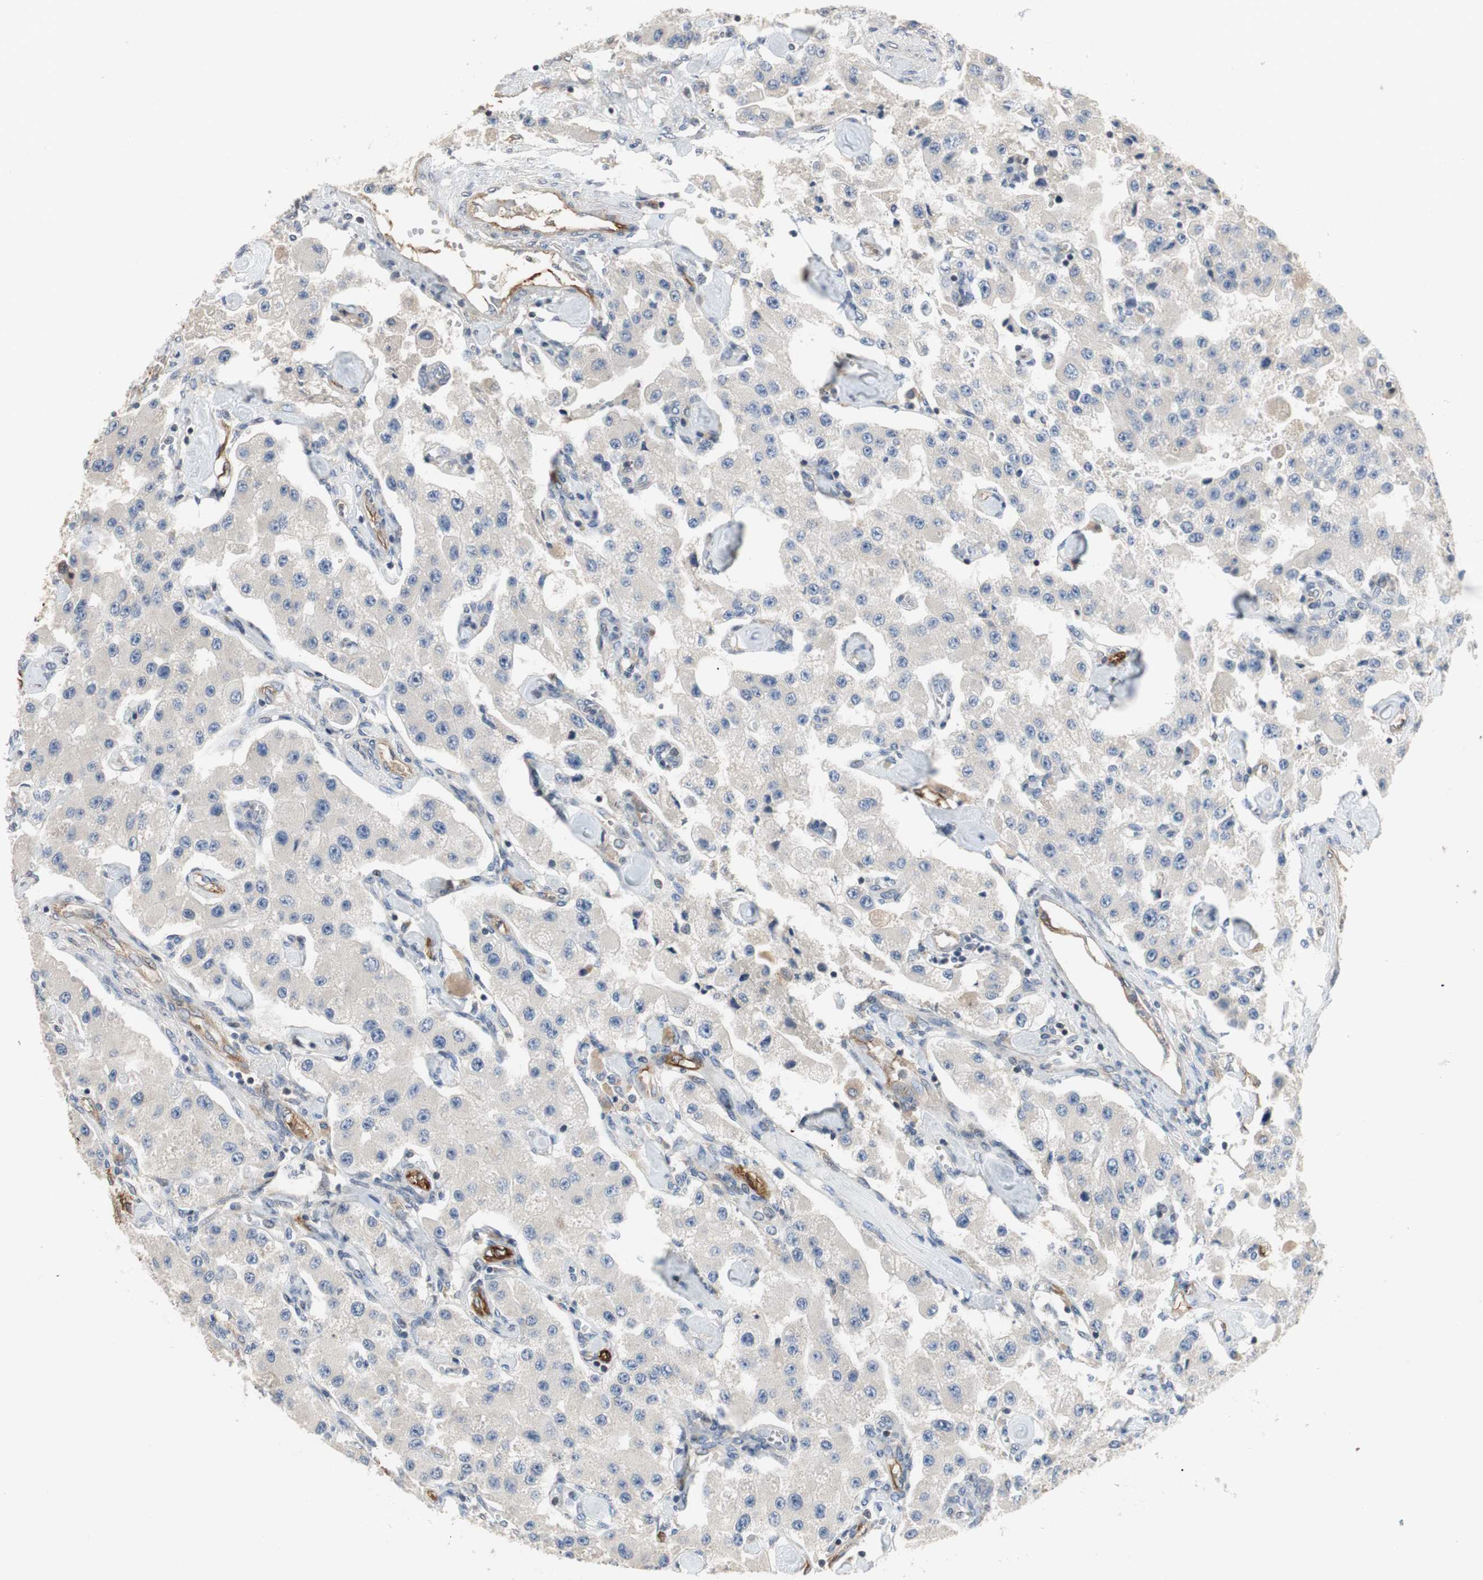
{"staining": {"intensity": "negative", "quantity": "none", "location": "none"}, "tissue": "carcinoid", "cell_type": "Tumor cells", "image_type": "cancer", "snomed": [{"axis": "morphology", "description": "Carcinoid, malignant, NOS"}, {"axis": "topography", "description": "Pancreas"}], "caption": "The histopathology image shows no significant expression in tumor cells of malignant carcinoid.", "gene": "ALPL", "patient": {"sex": "male", "age": 41}}